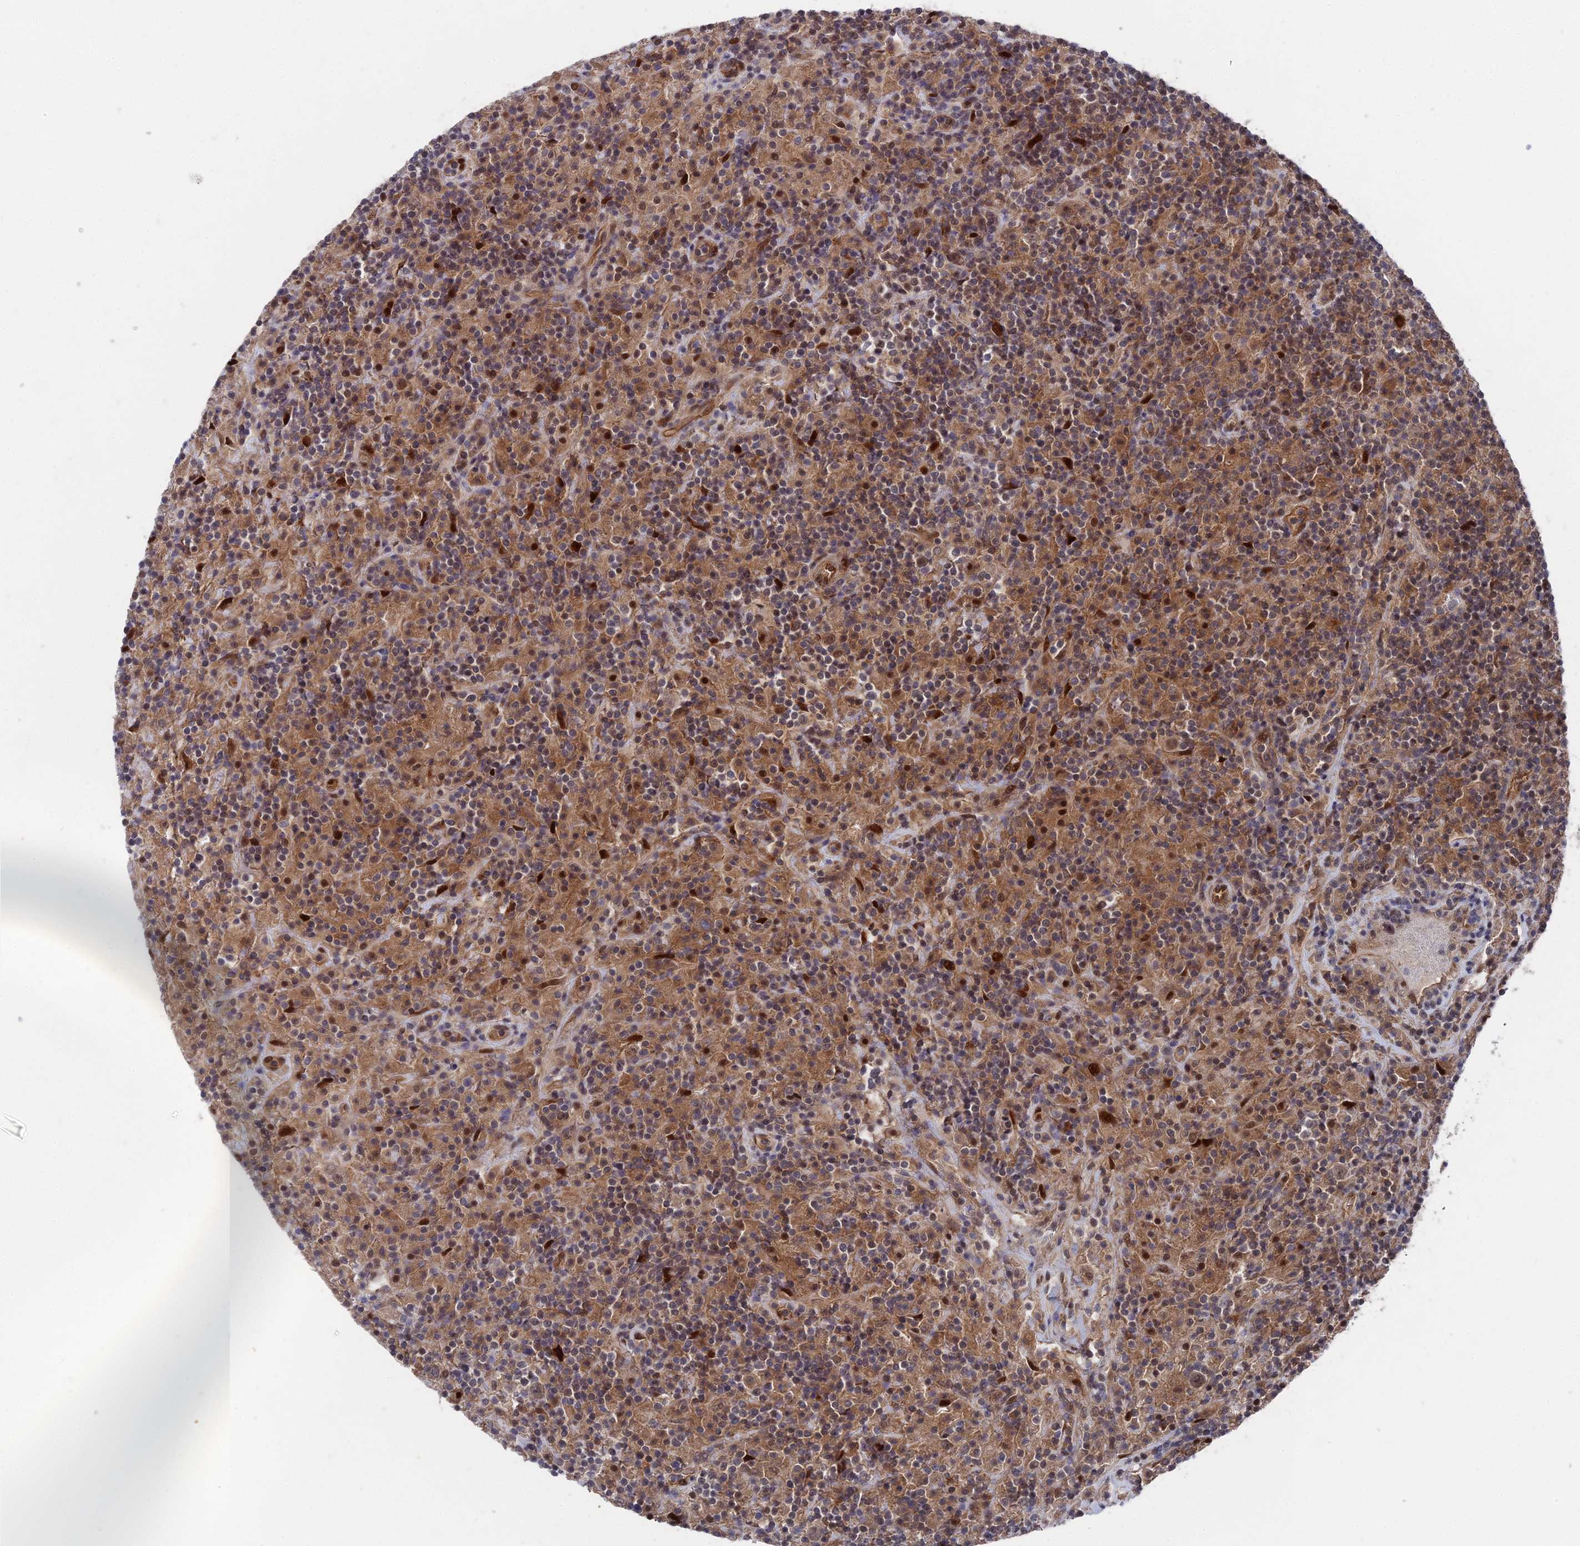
{"staining": {"intensity": "moderate", "quantity": "<25%", "location": "cytoplasmic/membranous"}, "tissue": "lymphoma", "cell_type": "Tumor cells", "image_type": "cancer", "snomed": [{"axis": "morphology", "description": "Hodgkin's disease, NOS"}, {"axis": "topography", "description": "Lymph node"}], "caption": "This image demonstrates Hodgkin's disease stained with immunohistochemistry (IHC) to label a protein in brown. The cytoplasmic/membranous of tumor cells show moderate positivity for the protein. Nuclei are counter-stained blue.", "gene": "UNC5D", "patient": {"sex": "male", "age": 70}}